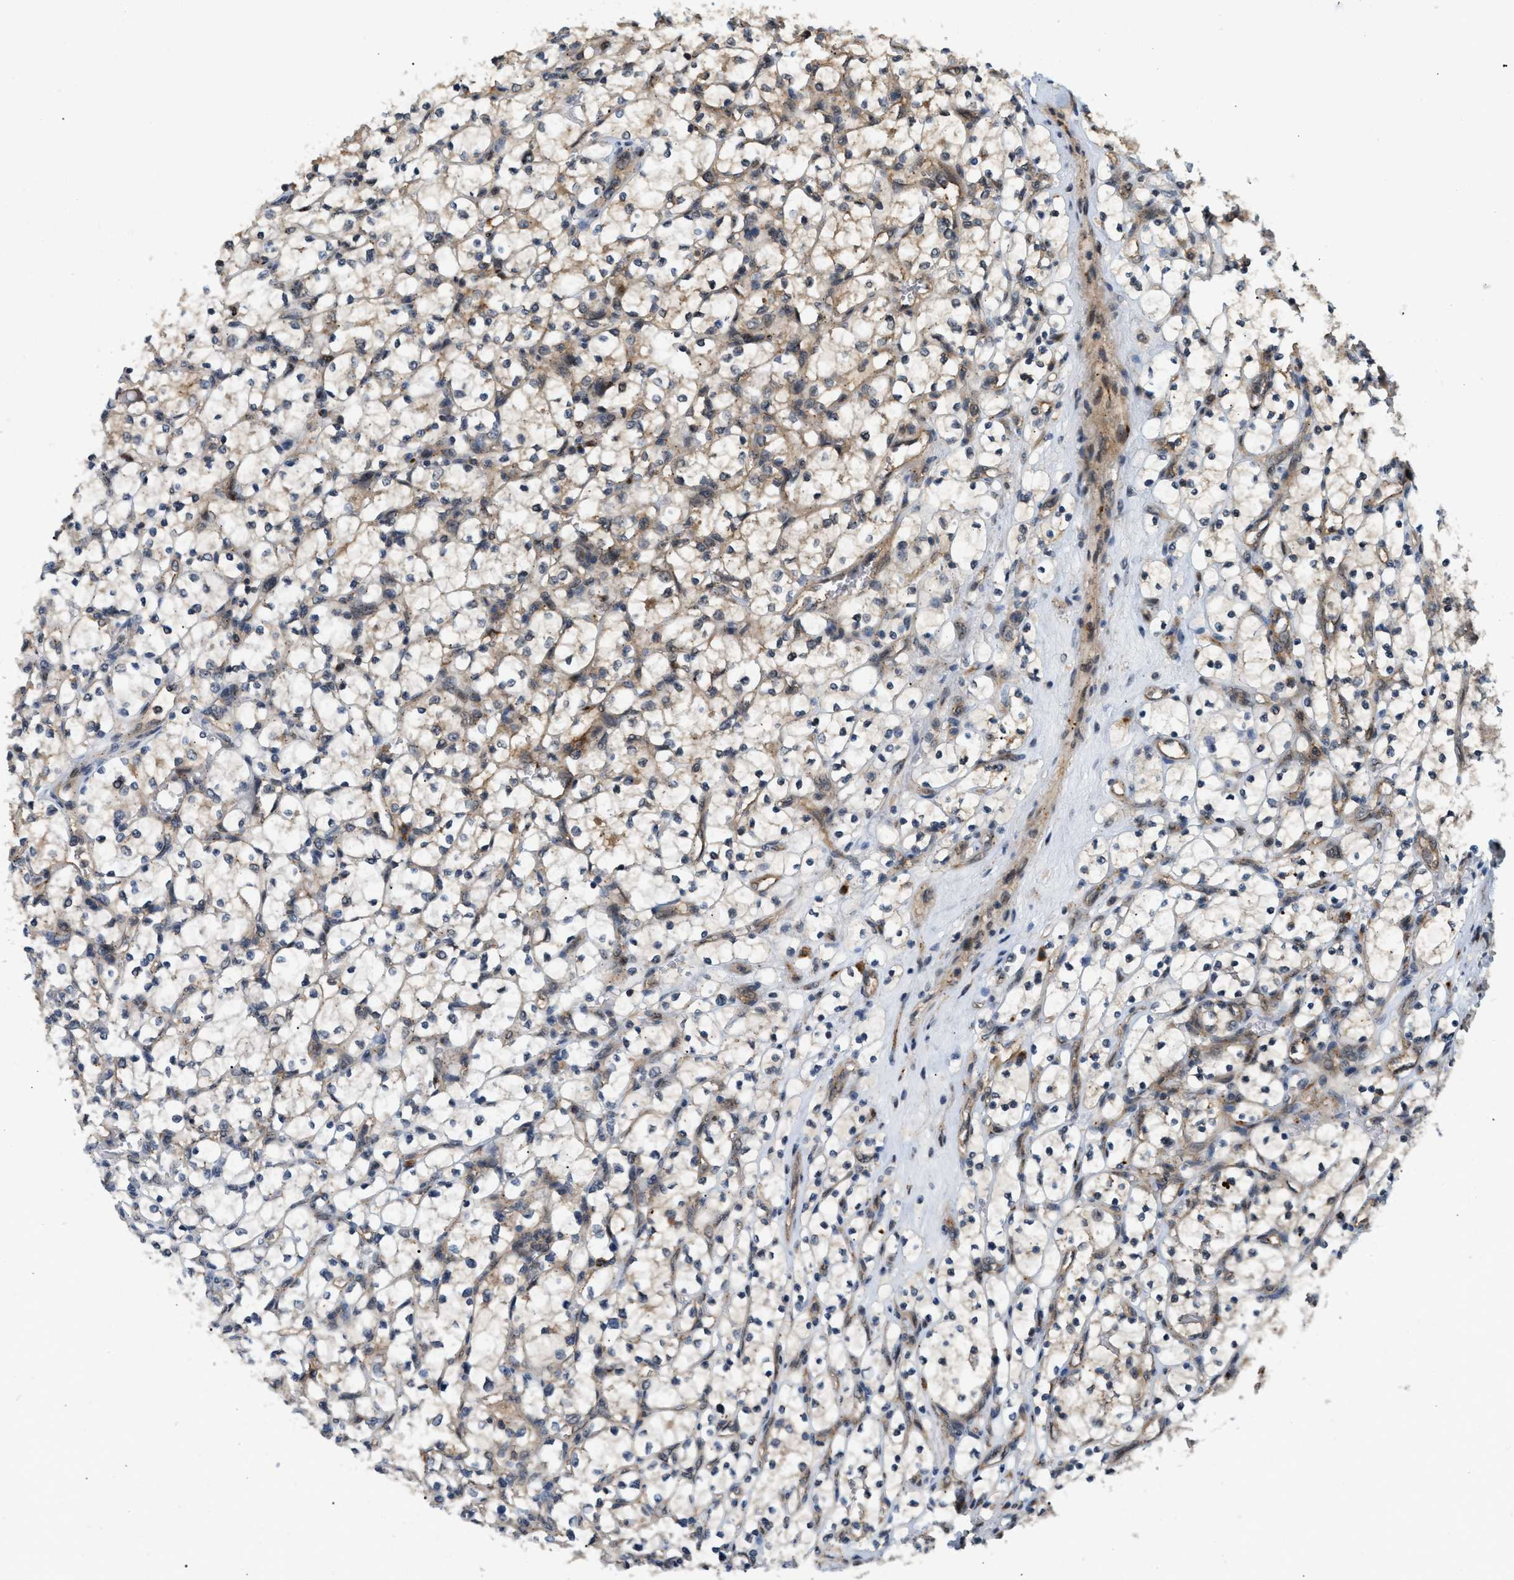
{"staining": {"intensity": "weak", "quantity": "<25%", "location": "cytoplasmic/membranous"}, "tissue": "renal cancer", "cell_type": "Tumor cells", "image_type": "cancer", "snomed": [{"axis": "morphology", "description": "Adenocarcinoma, NOS"}, {"axis": "topography", "description": "Kidney"}], "caption": "High magnification brightfield microscopy of renal adenocarcinoma stained with DAB (brown) and counterstained with hematoxylin (blue): tumor cells show no significant staining. (IHC, brightfield microscopy, high magnification).", "gene": "MAP2K5", "patient": {"sex": "female", "age": 69}}